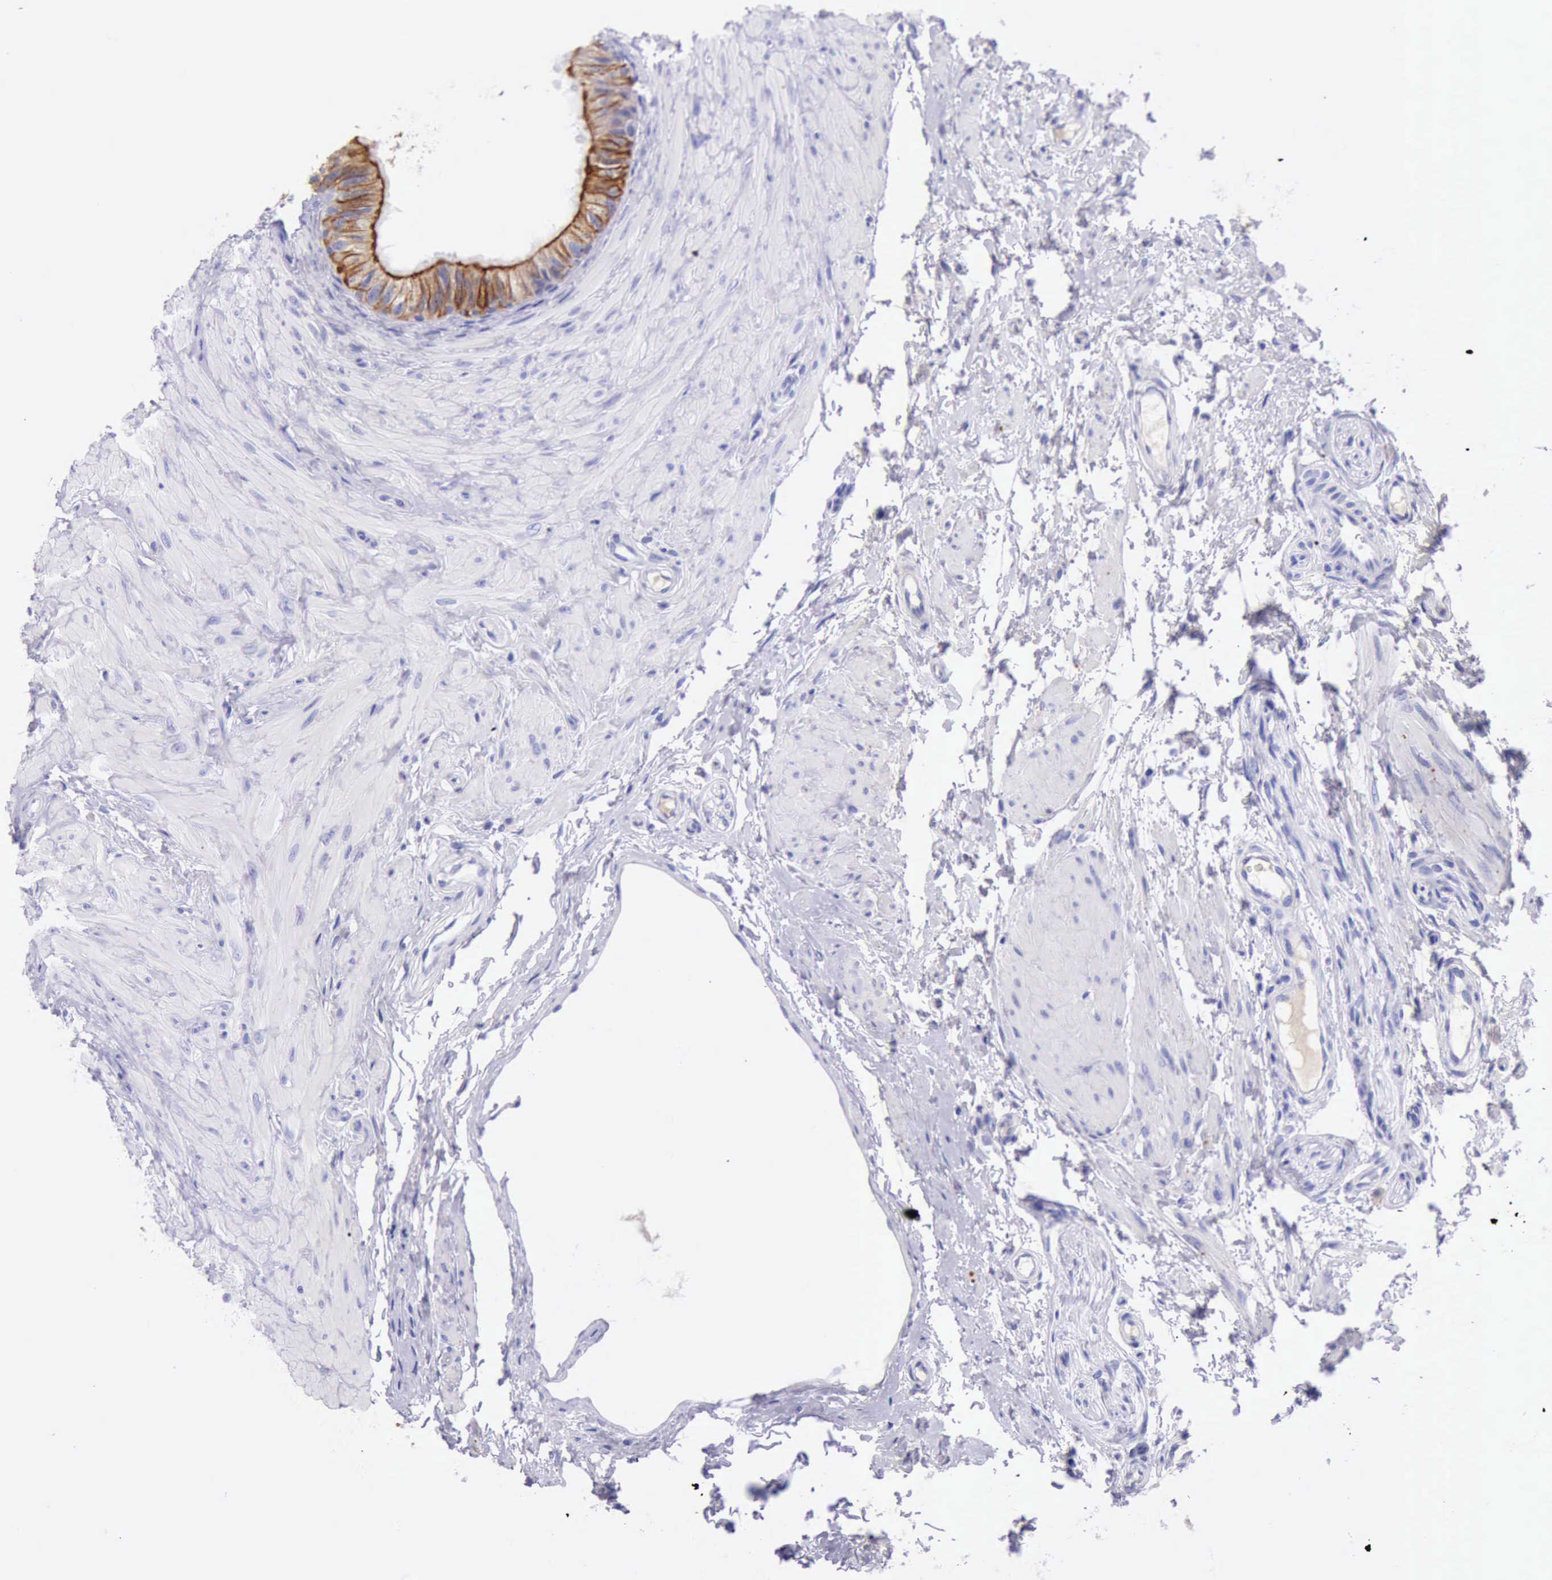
{"staining": {"intensity": "weak", "quantity": ">75%", "location": "cytoplasmic/membranous"}, "tissue": "epididymis", "cell_type": "Glandular cells", "image_type": "normal", "snomed": [{"axis": "morphology", "description": "Normal tissue, NOS"}, {"axis": "topography", "description": "Epididymis"}], "caption": "Immunohistochemical staining of benign human epididymis displays weak cytoplasmic/membranous protein positivity in about >75% of glandular cells.", "gene": "KRT8", "patient": {"sex": "male", "age": 68}}